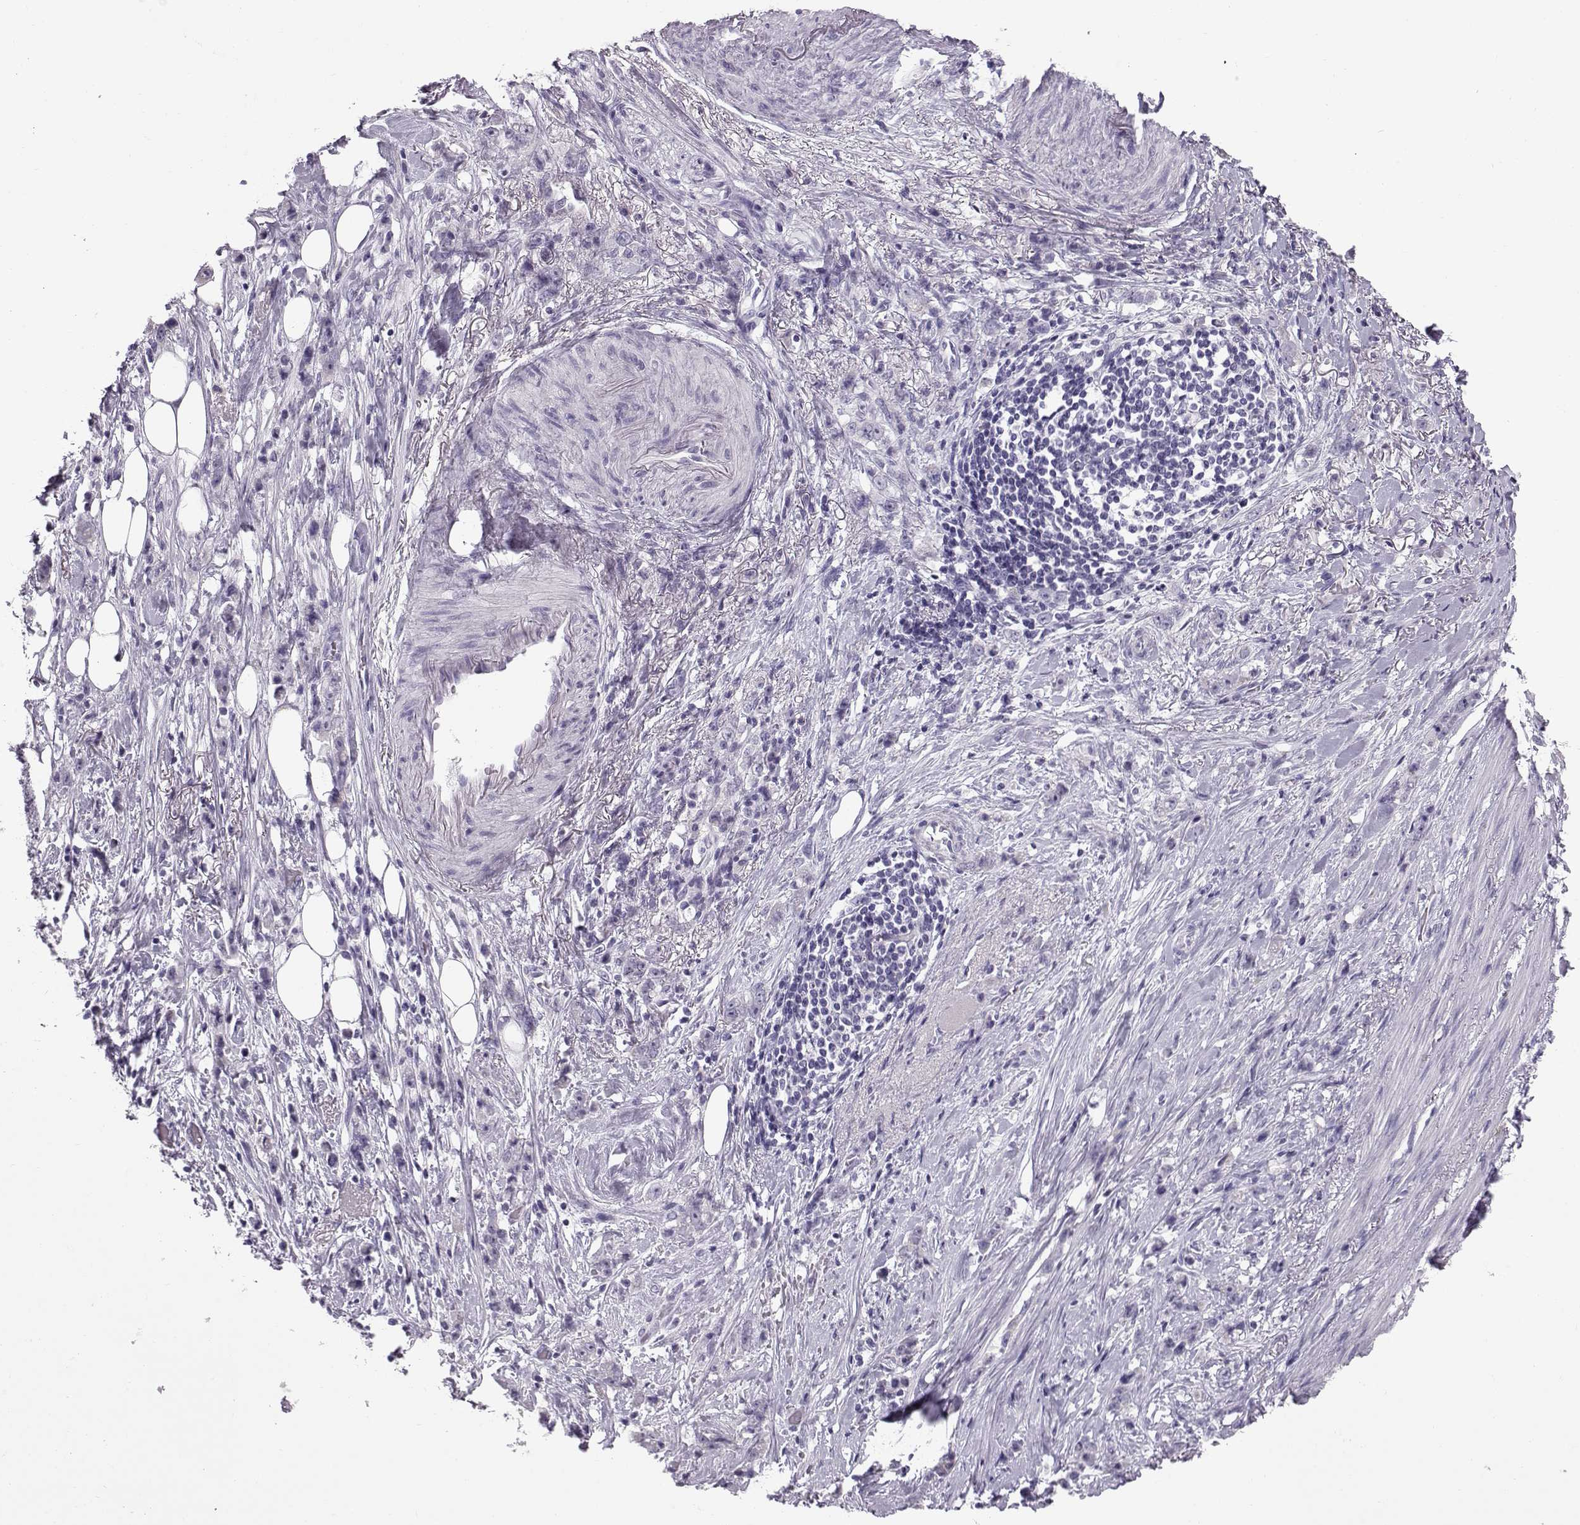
{"staining": {"intensity": "negative", "quantity": "none", "location": "none"}, "tissue": "stomach cancer", "cell_type": "Tumor cells", "image_type": "cancer", "snomed": [{"axis": "morphology", "description": "Adenocarcinoma, NOS"}, {"axis": "topography", "description": "Stomach, lower"}], "caption": "Stomach cancer was stained to show a protein in brown. There is no significant expression in tumor cells.", "gene": "ZBTB8B", "patient": {"sex": "male", "age": 88}}